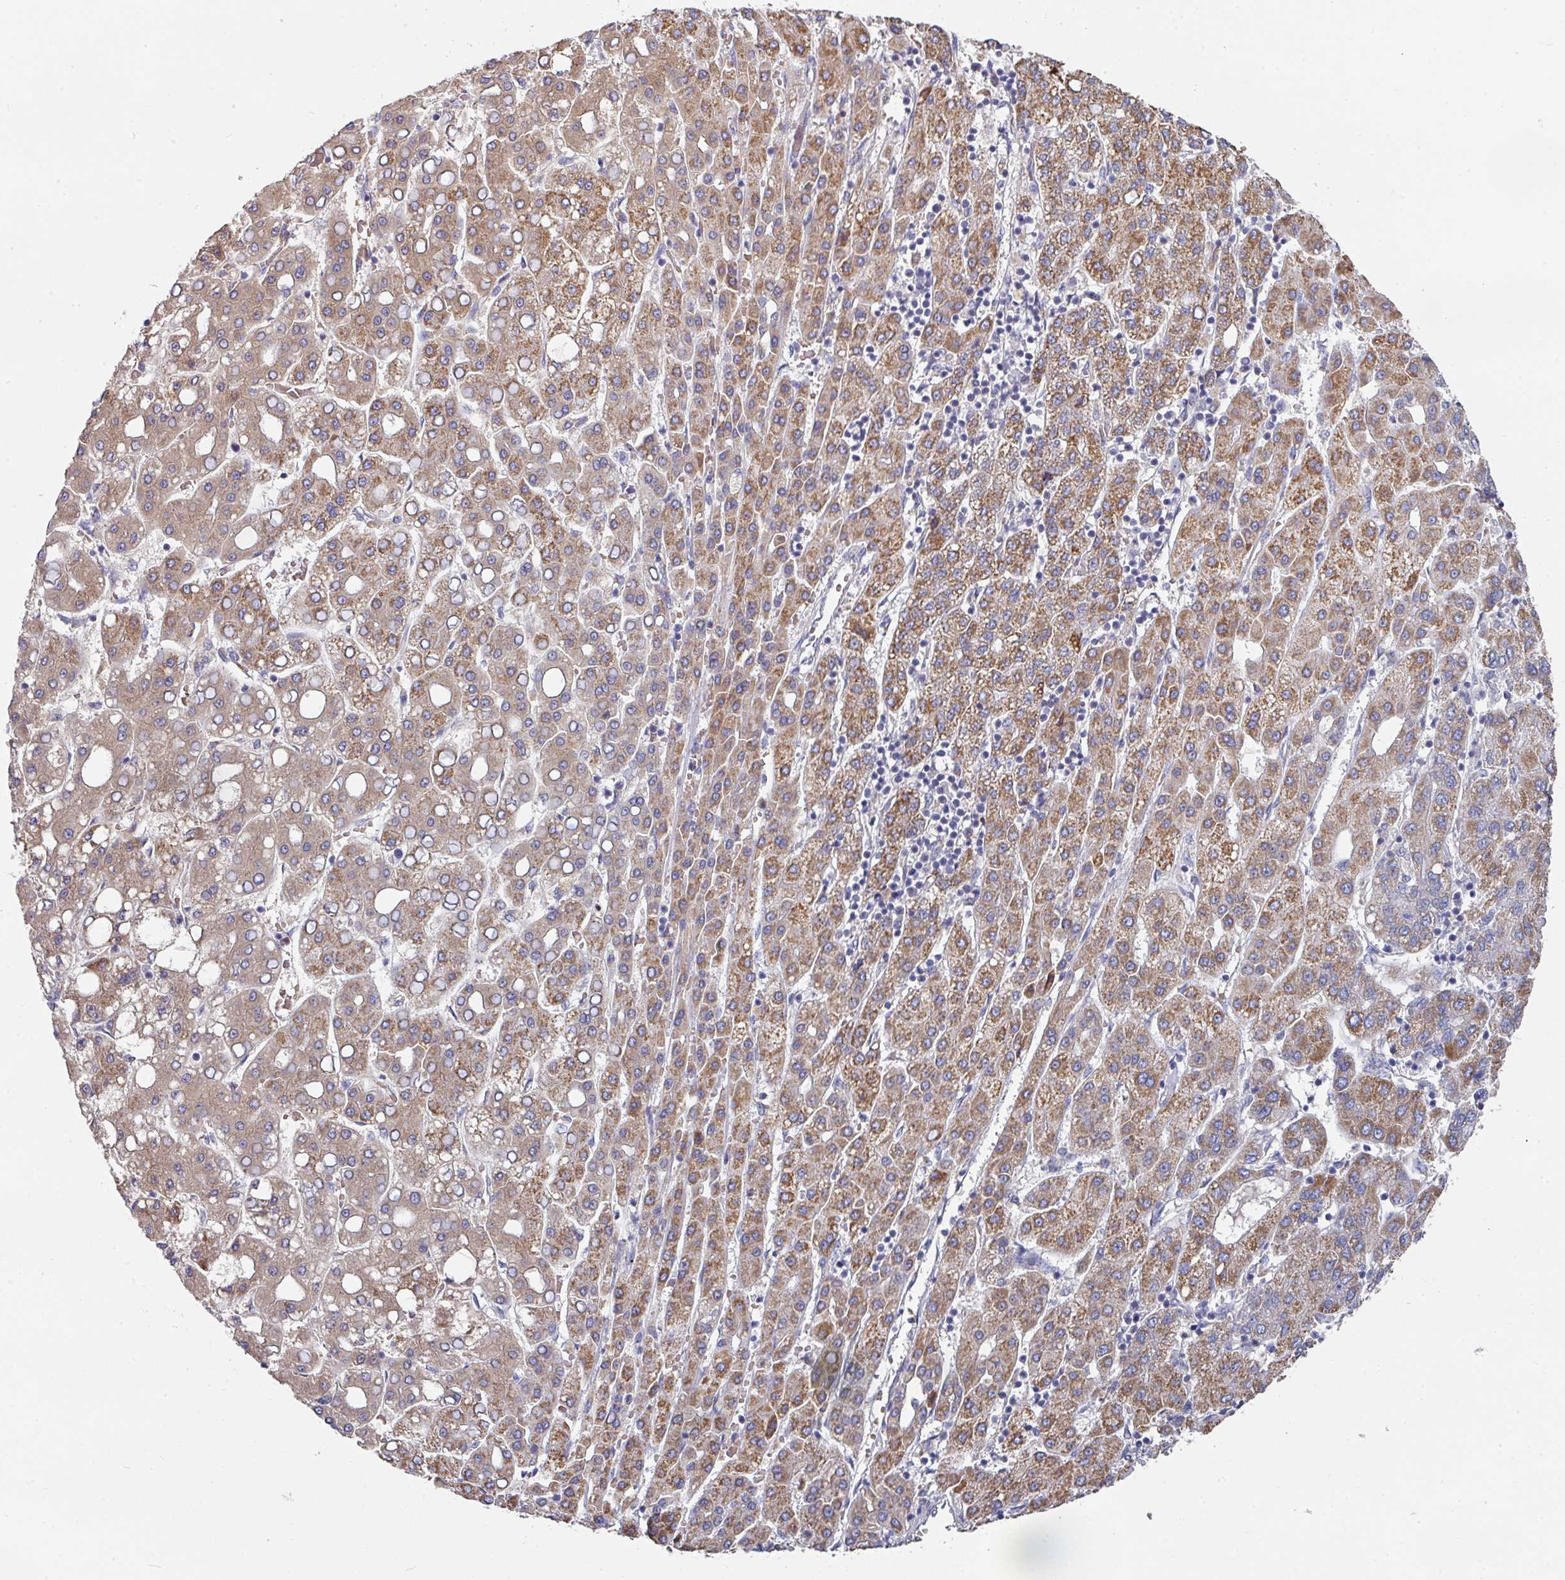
{"staining": {"intensity": "moderate", "quantity": ">75%", "location": "cytoplasmic/membranous"}, "tissue": "liver cancer", "cell_type": "Tumor cells", "image_type": "cancer", "snomed": [{"axis": "morphology", "description": "Carcinoma, Hepatocellular, NOS"}, {"axis": "topography", "description": "Liver"}], "caption": "Liver cancer tissue shows moderate cytoplasmic/membranous expression in approximately >75% of tumor cells", "gene": "PYROXD2", "patient": {"sex": "male", "age": 65}}